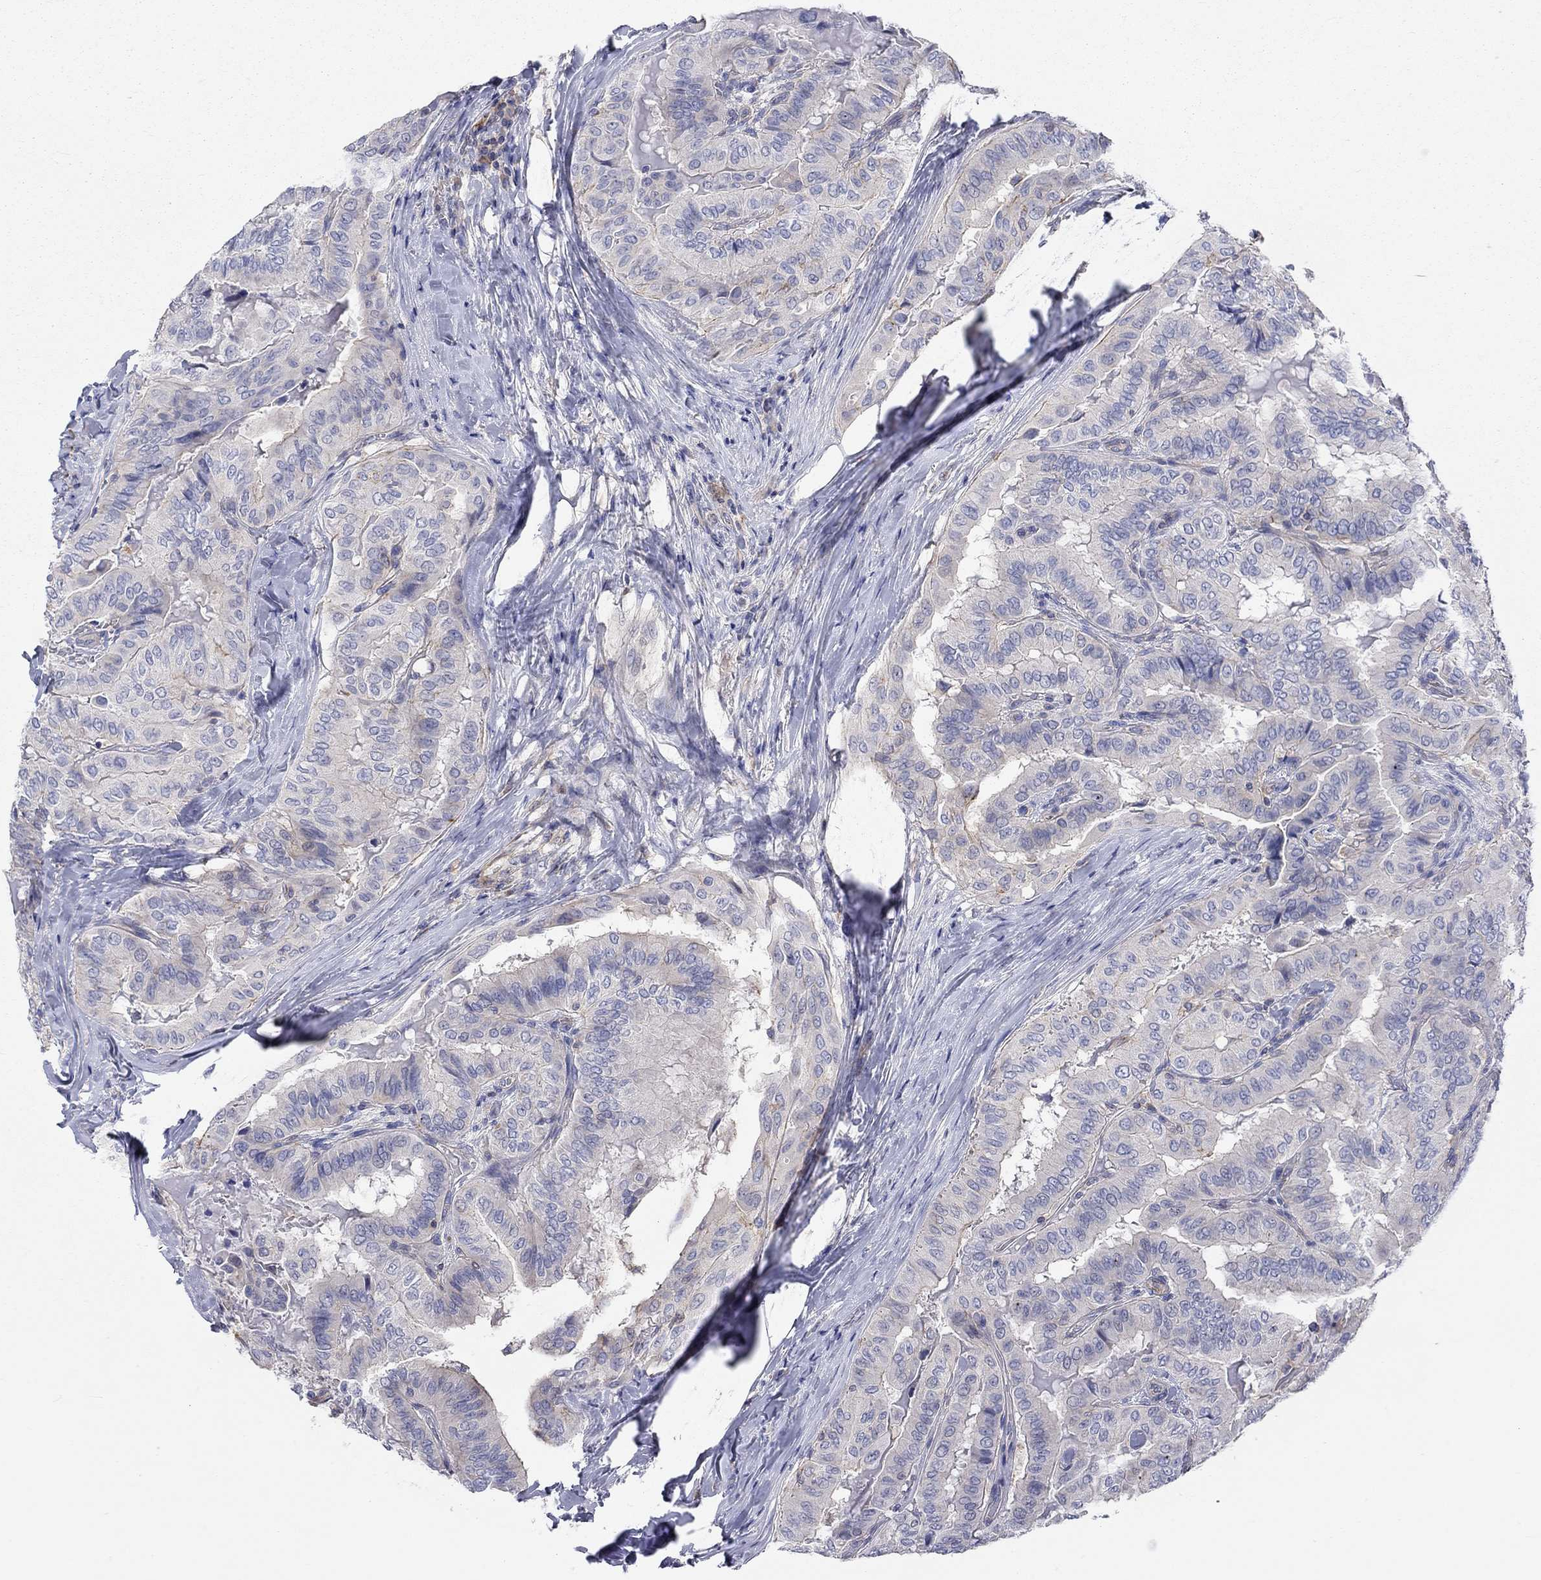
{"staining": {"intensity": "strong", "quantity": "<25%", "location": "cytoplasmic/membranous"}, "tissue": "thyroid cancer", "cell_type": "Tumor cells", "image_type": "cancer", "snomed": [{"axis": "morphology", "description": "Papillary adenocarcinoma, NOS"}, {"axis": "topography", "description": "Thyroid gland"}], "caption": "A micrograph showing strong cytoplasmic/membranous positivity in approximately <25% of tumor cells in thyroid papillary adenocarcinoma, as visualized by brown immunohistochemical staining.", "gene": "PCDHGA10", "patient": {"sex": "female", "age": 68}}